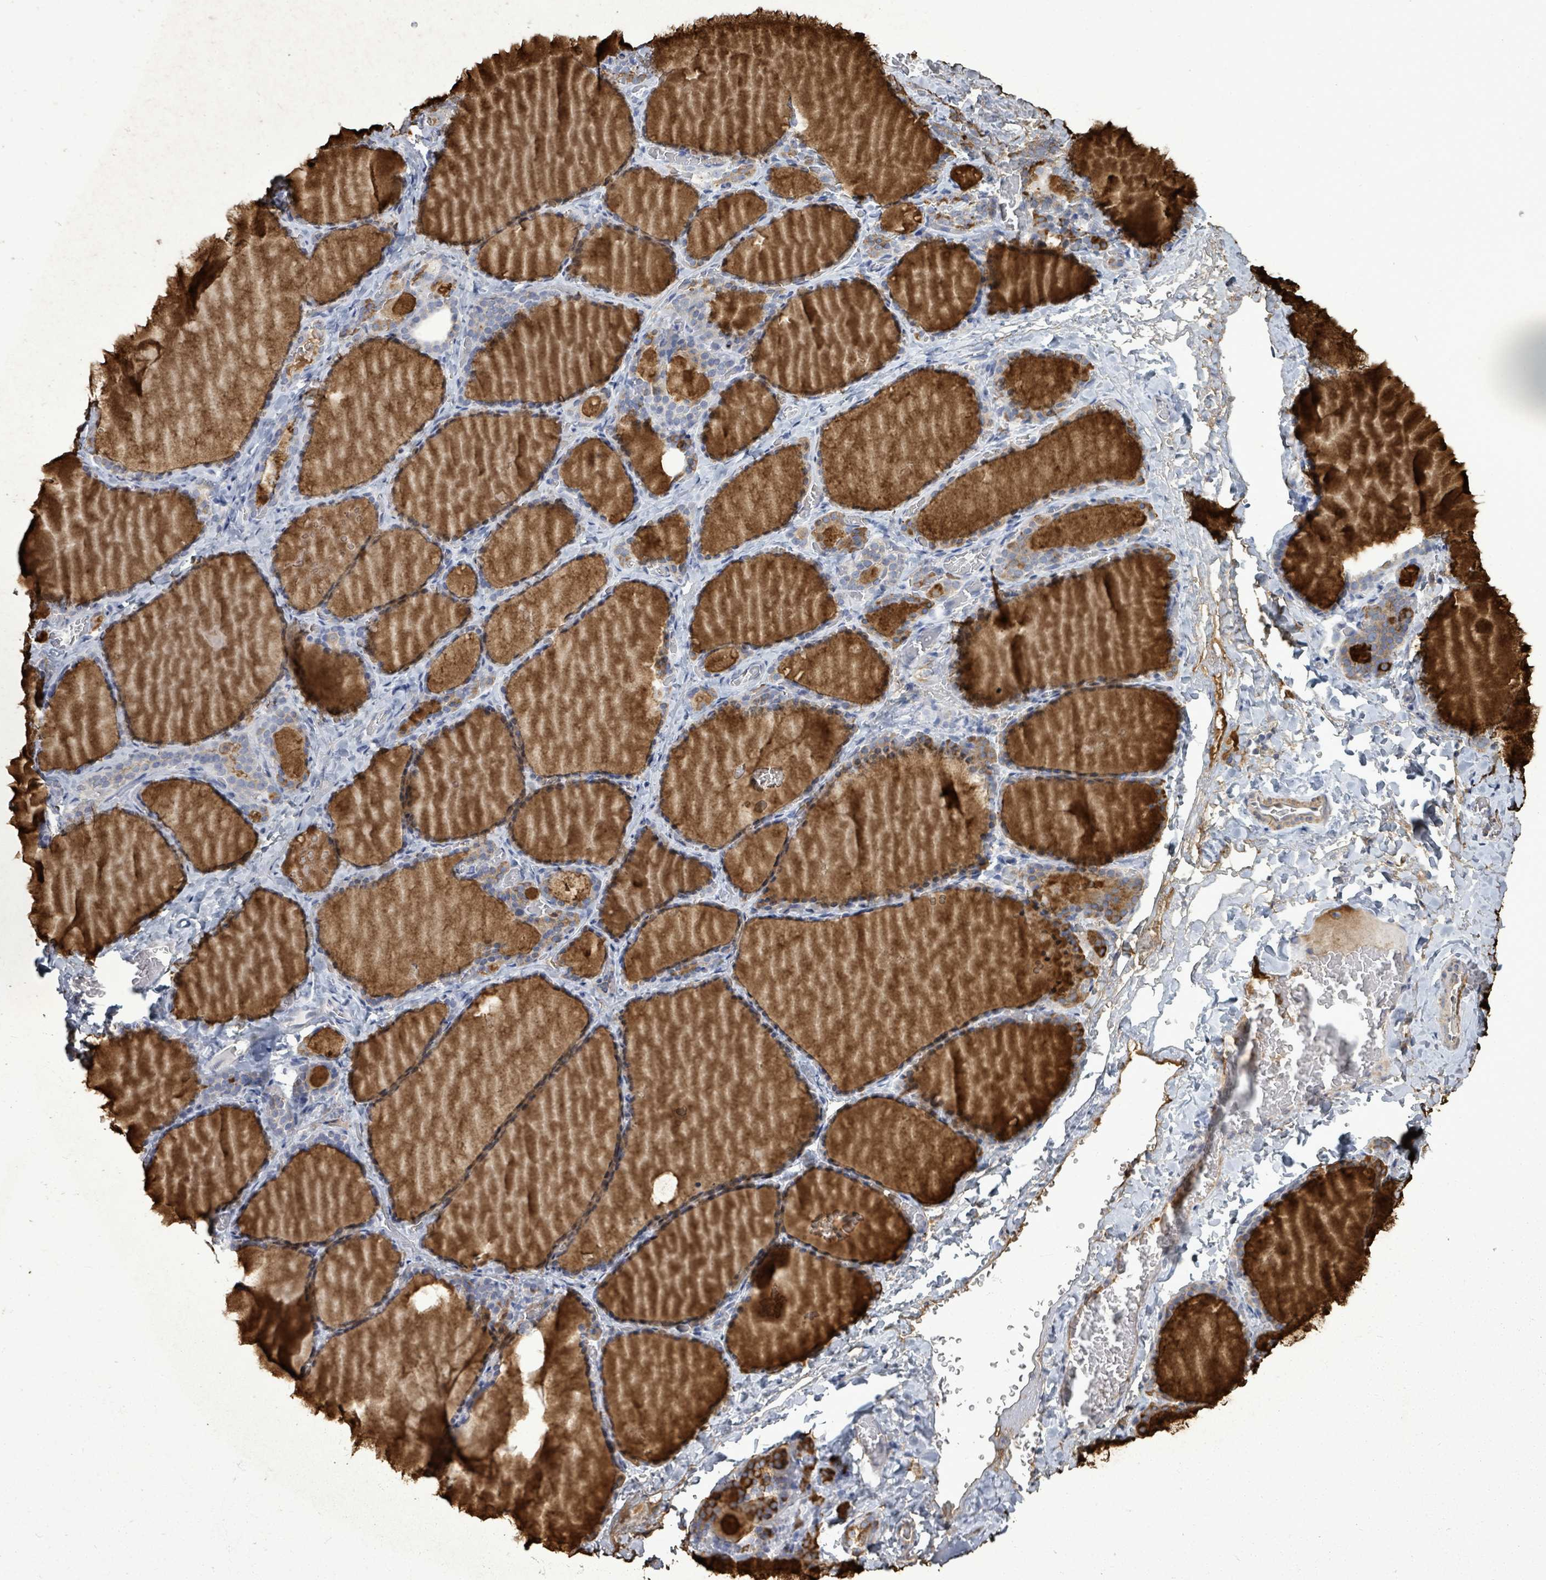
{"staining": {"intensity": "moderate", "quantity": "<25%", "location": "cytoplasmic/membranous"}, "tissue": "thyroid gland", "cell_type": "Glandular cells", "image_type": "normal", "snomed": [{"axis": "morphology", "description": "Normal tissue, NOS"}, {"axis": "topography", "description": "Thyroid gland"}], "caption": "A high-resolution photomicrograph shows IHC staining of unremarkable thyroid gland, which displays moderate cytoplasmic/membranous positivity in about <25% of glandular cells. (Stains: DAB in brown, nuclei in blue, Microscopy: brightfield microscopy at high magnification).", "gene": "PAPSS1", "patient": {"sex": "female", "age": 39}}